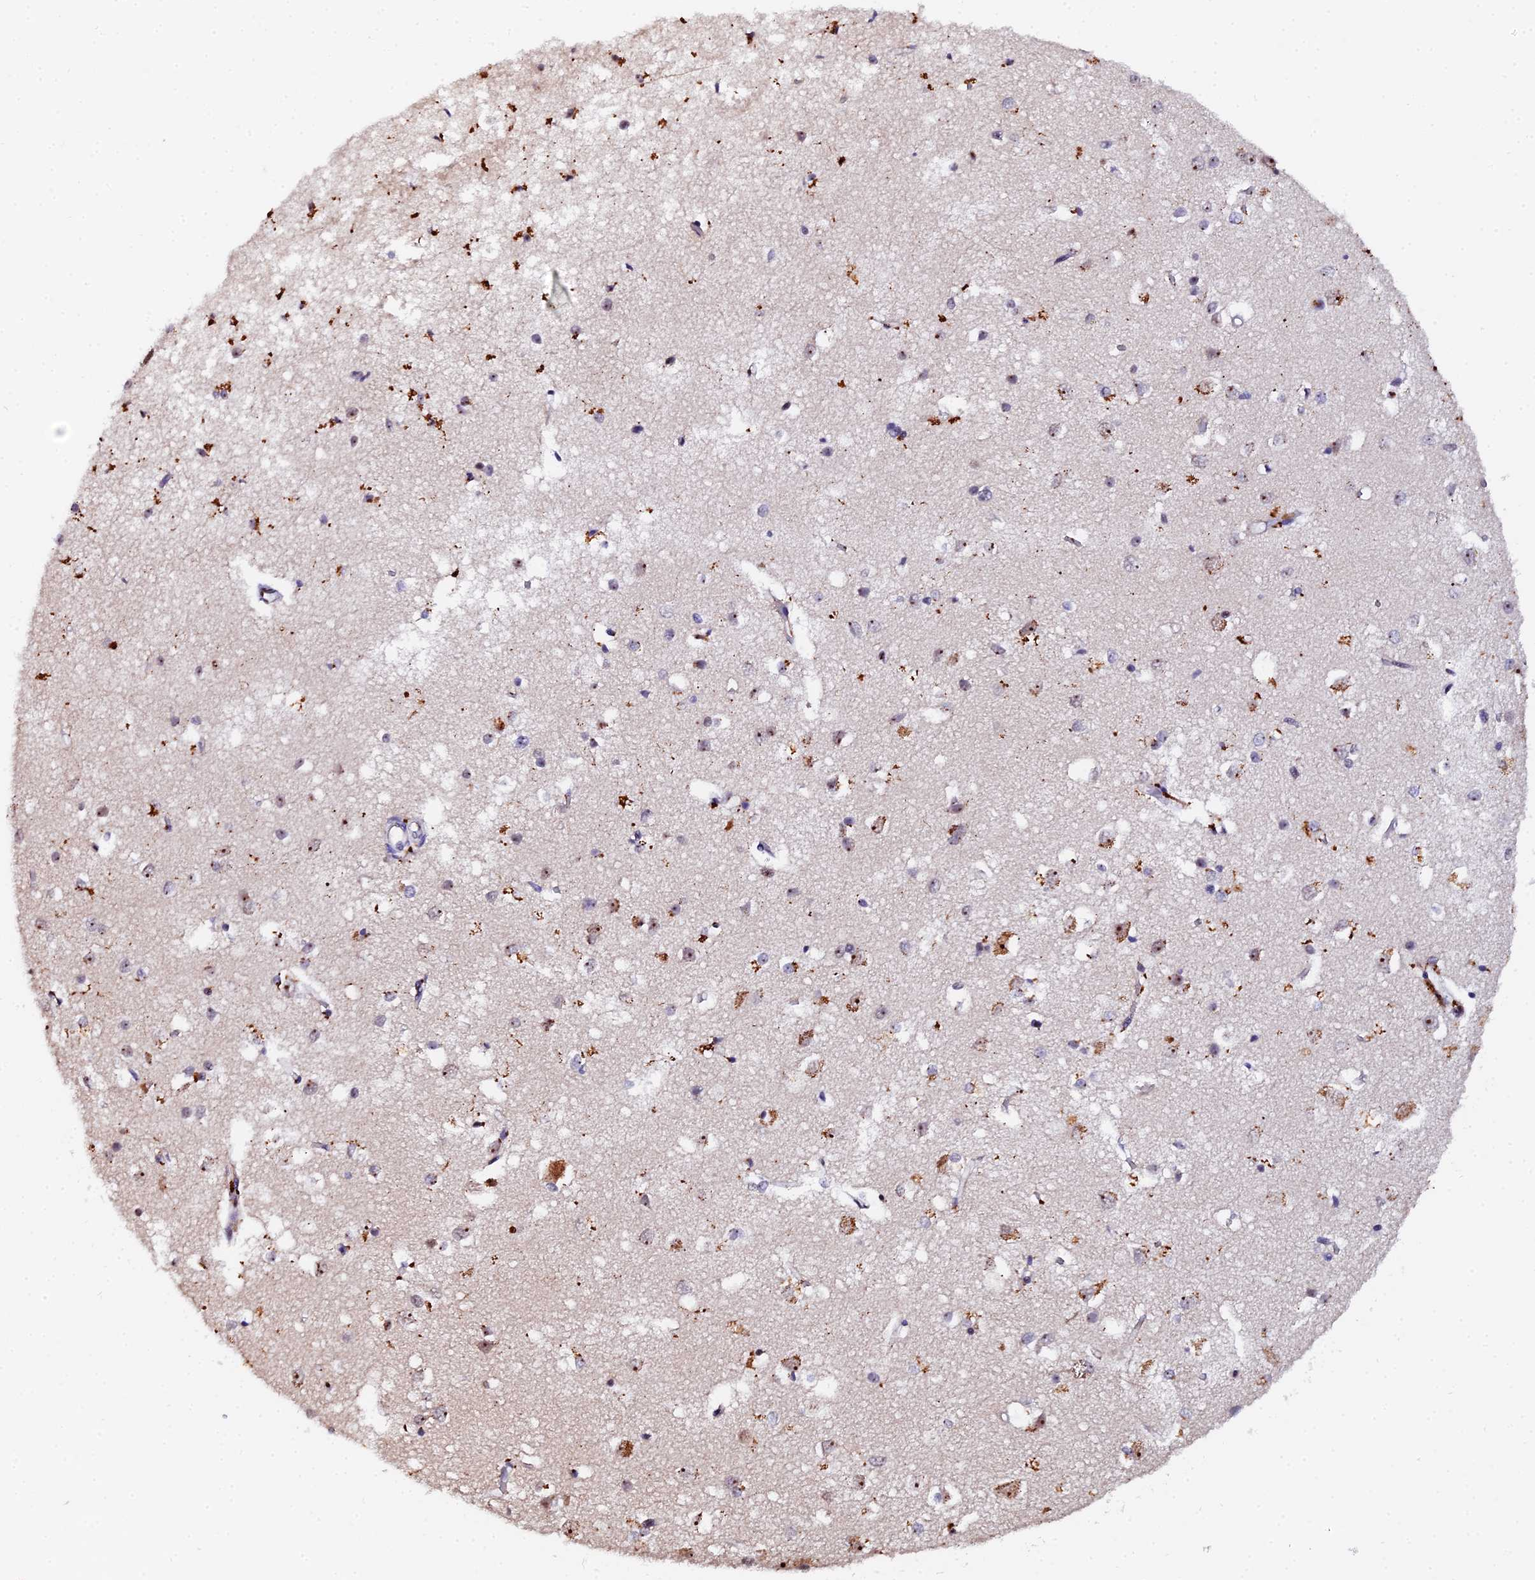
{"staining": {"intensity": "moderate", "quantity": "<25%", "location": "nuclear"}, "tissue": "cerebral cortex", "cell_type": "Endothelial cells", "image_type": "normal", "snomed": [{"axis": "morphology", "description": "Normal tissue, NOS"}, {"axis": "topography", "description": "Cerebral cortex"}], "caption": "Cerebral cortex stained with a protein marker displays moderate staining in endothelial cells.", "gene": "TIFA", "patient": {"sex": "female", "age": 64}}